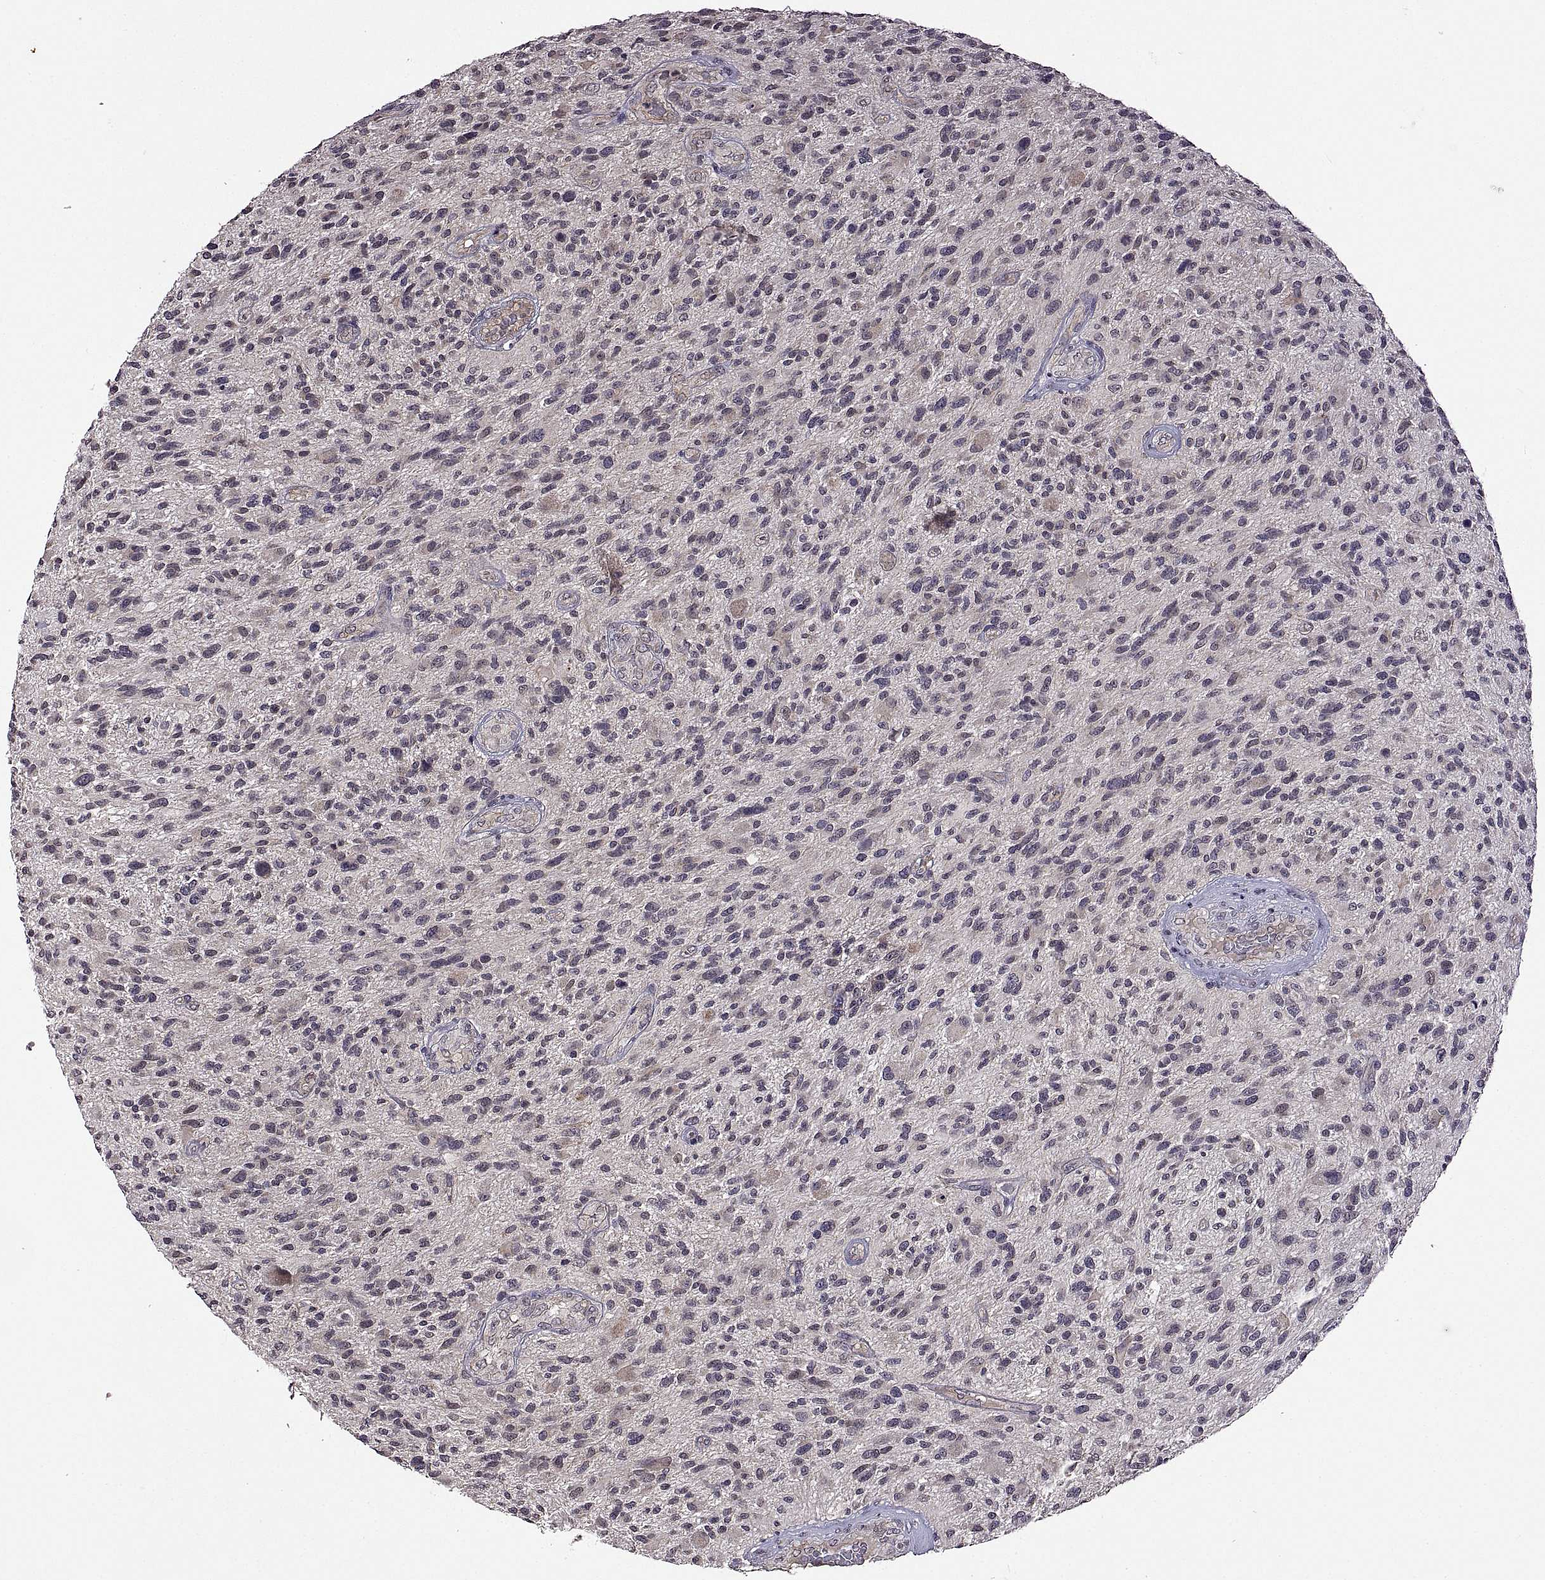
{"staining": {"intensity": "negative", "quantity": "none", "location": "none"}, "tissue": "glioma", "cell_type": "Tumor cells", "image_type": "cancer", "snomed": [{"axis": "morphology", "description": "Glioma, malignant, High grade"}, {"axis": "topography", "description": "Brain"}], "caption": "High-grade glioma (malignant) was stained to show a protein in brown. There is no significant expression in tumor cells. The staining is performed using DAB (3,3'-diaminobenzidine) brown chromogen with nuclei counter-stained in using hematoxylin.", "gene": "LAMA1", "patient": {"sex": "male", "age": 47}}